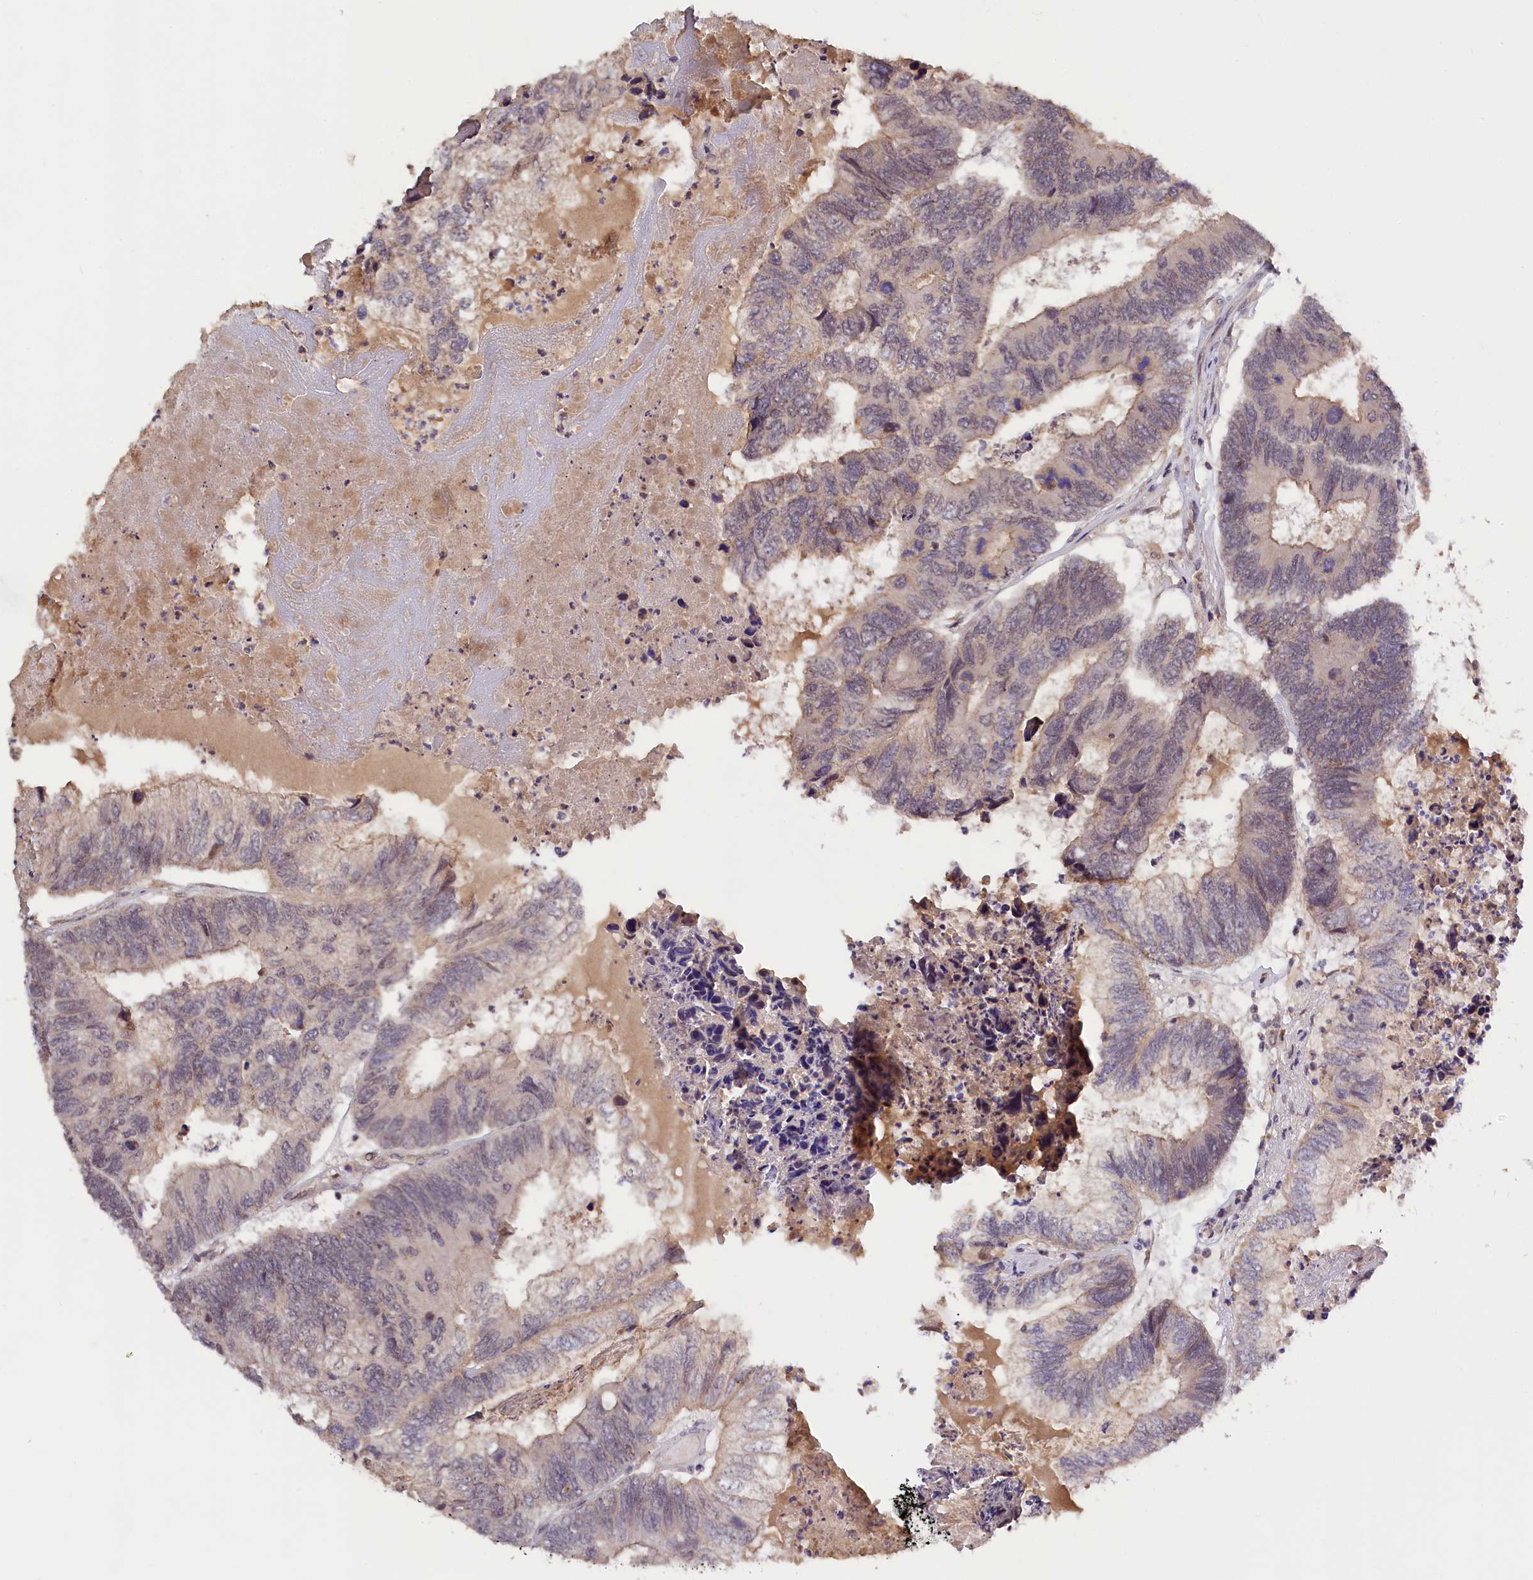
{"staining": {"intensity": "weak", "quantity": "25%-75%", "location": "cytoplasmic/membranous"}, "tissue": "colorectal cancer", "cell_type": "Tumor cells", "image_type": "cancer", "snomed": [{"axis": "morphology", "description": "Adenocarcinoma, NOS"}, {"axis": "topography", "description": "Colon"}], "caption": "This histopathology image displays colorectal cancer stained with immunohistochemistry (IHC) to label a protein in brown. The cytoplasmic/membranous of tumor cells show weak positivity for the protein. Nuclei are counter-stained blue.", "gene": "ZNF480", "patient": {"sex": "female", "age": 67}}